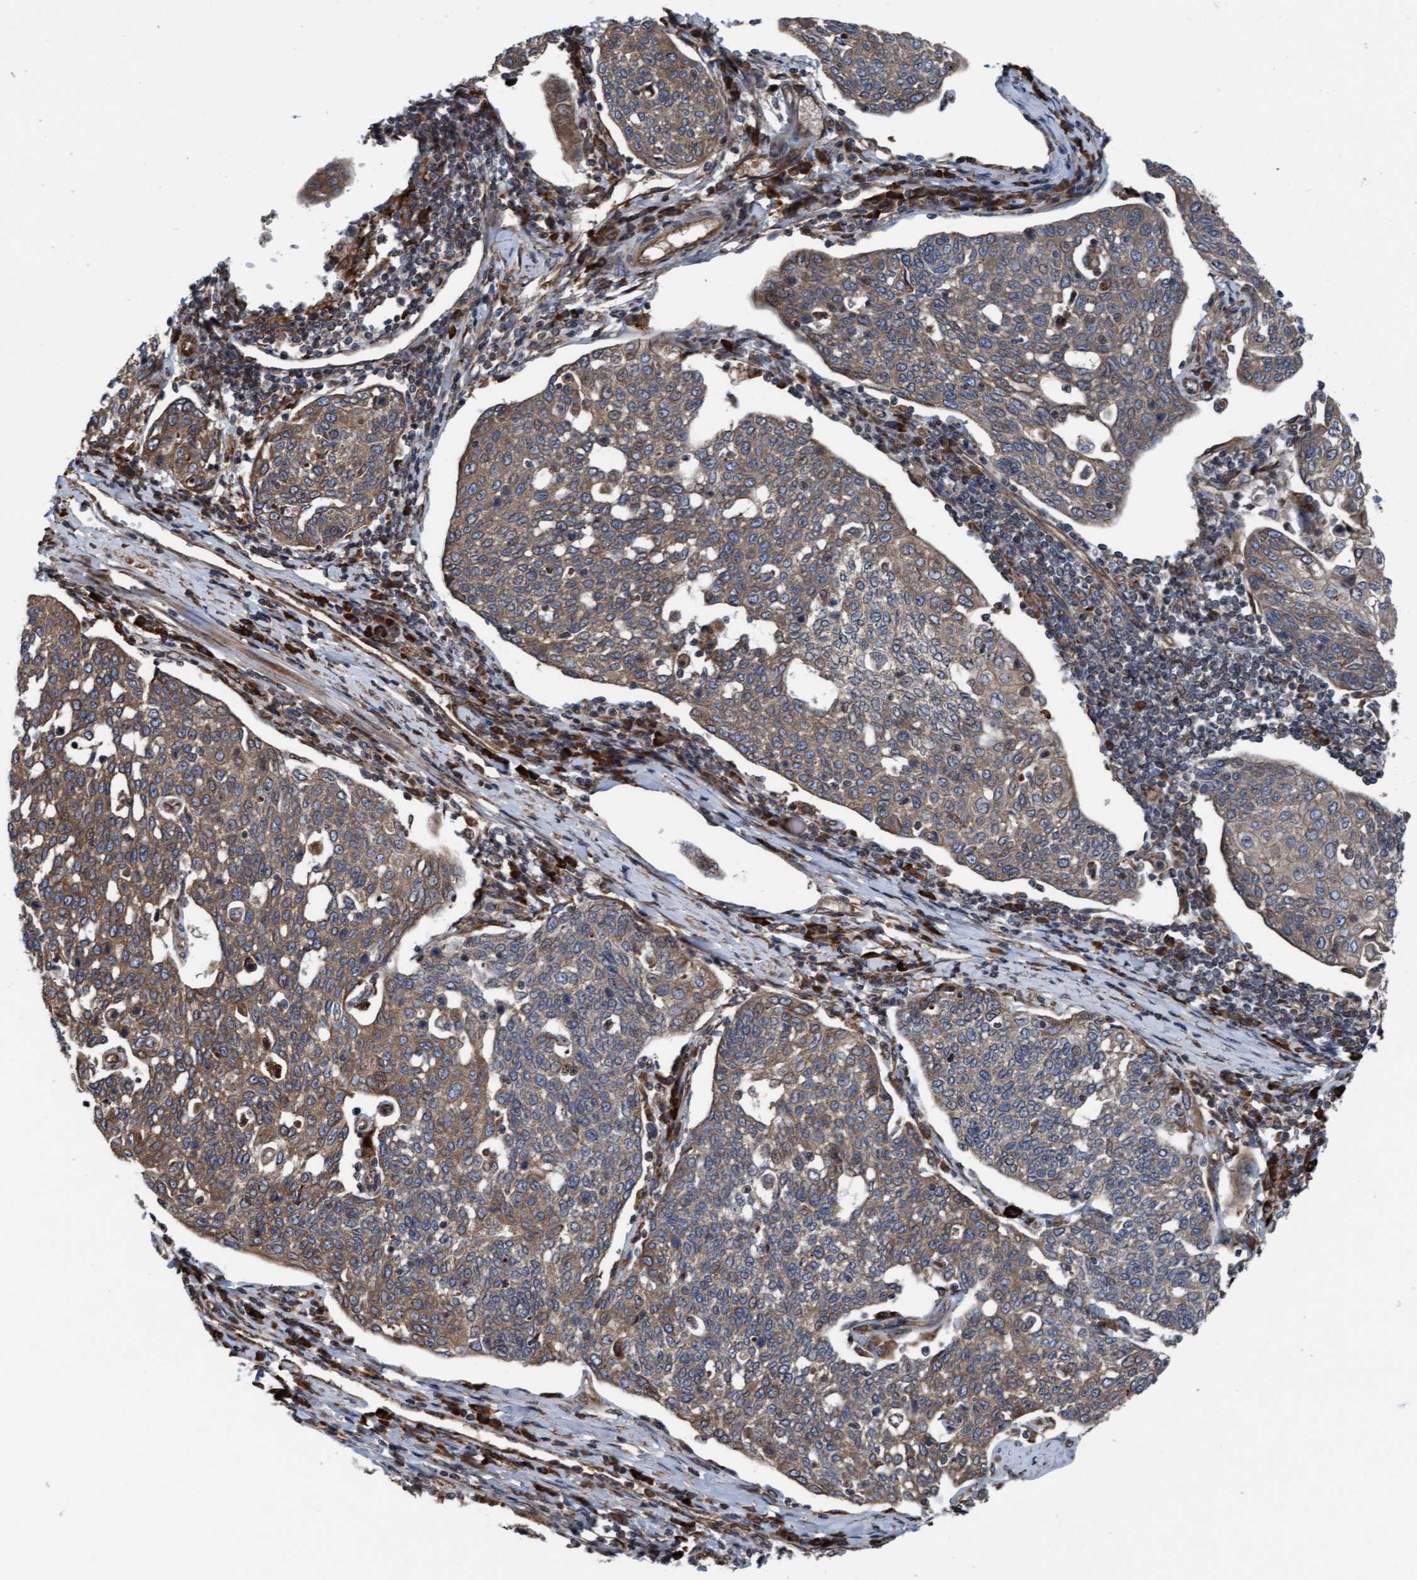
{"staining": {"intensity": "moderate", "quantity": ">75%", "location": "cytoplasmic/membranous"}, "tissue": "cervical cancer", "cell_type": "Tumor cells", "image_type": "cancer", "snomed": [{"axis": "morphology", "description": "Squamous cell carcinoma, NOS"}, {"axis": "topography", "description": "Cervix"}], "caption": "Approximately >75% of tumor cells in human squamous cell carcinoma (cervical) demonstrate moderate cytoplasmic/membranous protein staining as visualized by brown immunohistochemical staining.", "gene": "RAP1GAP2", "patient": {"sex": "female", "age": 34}}